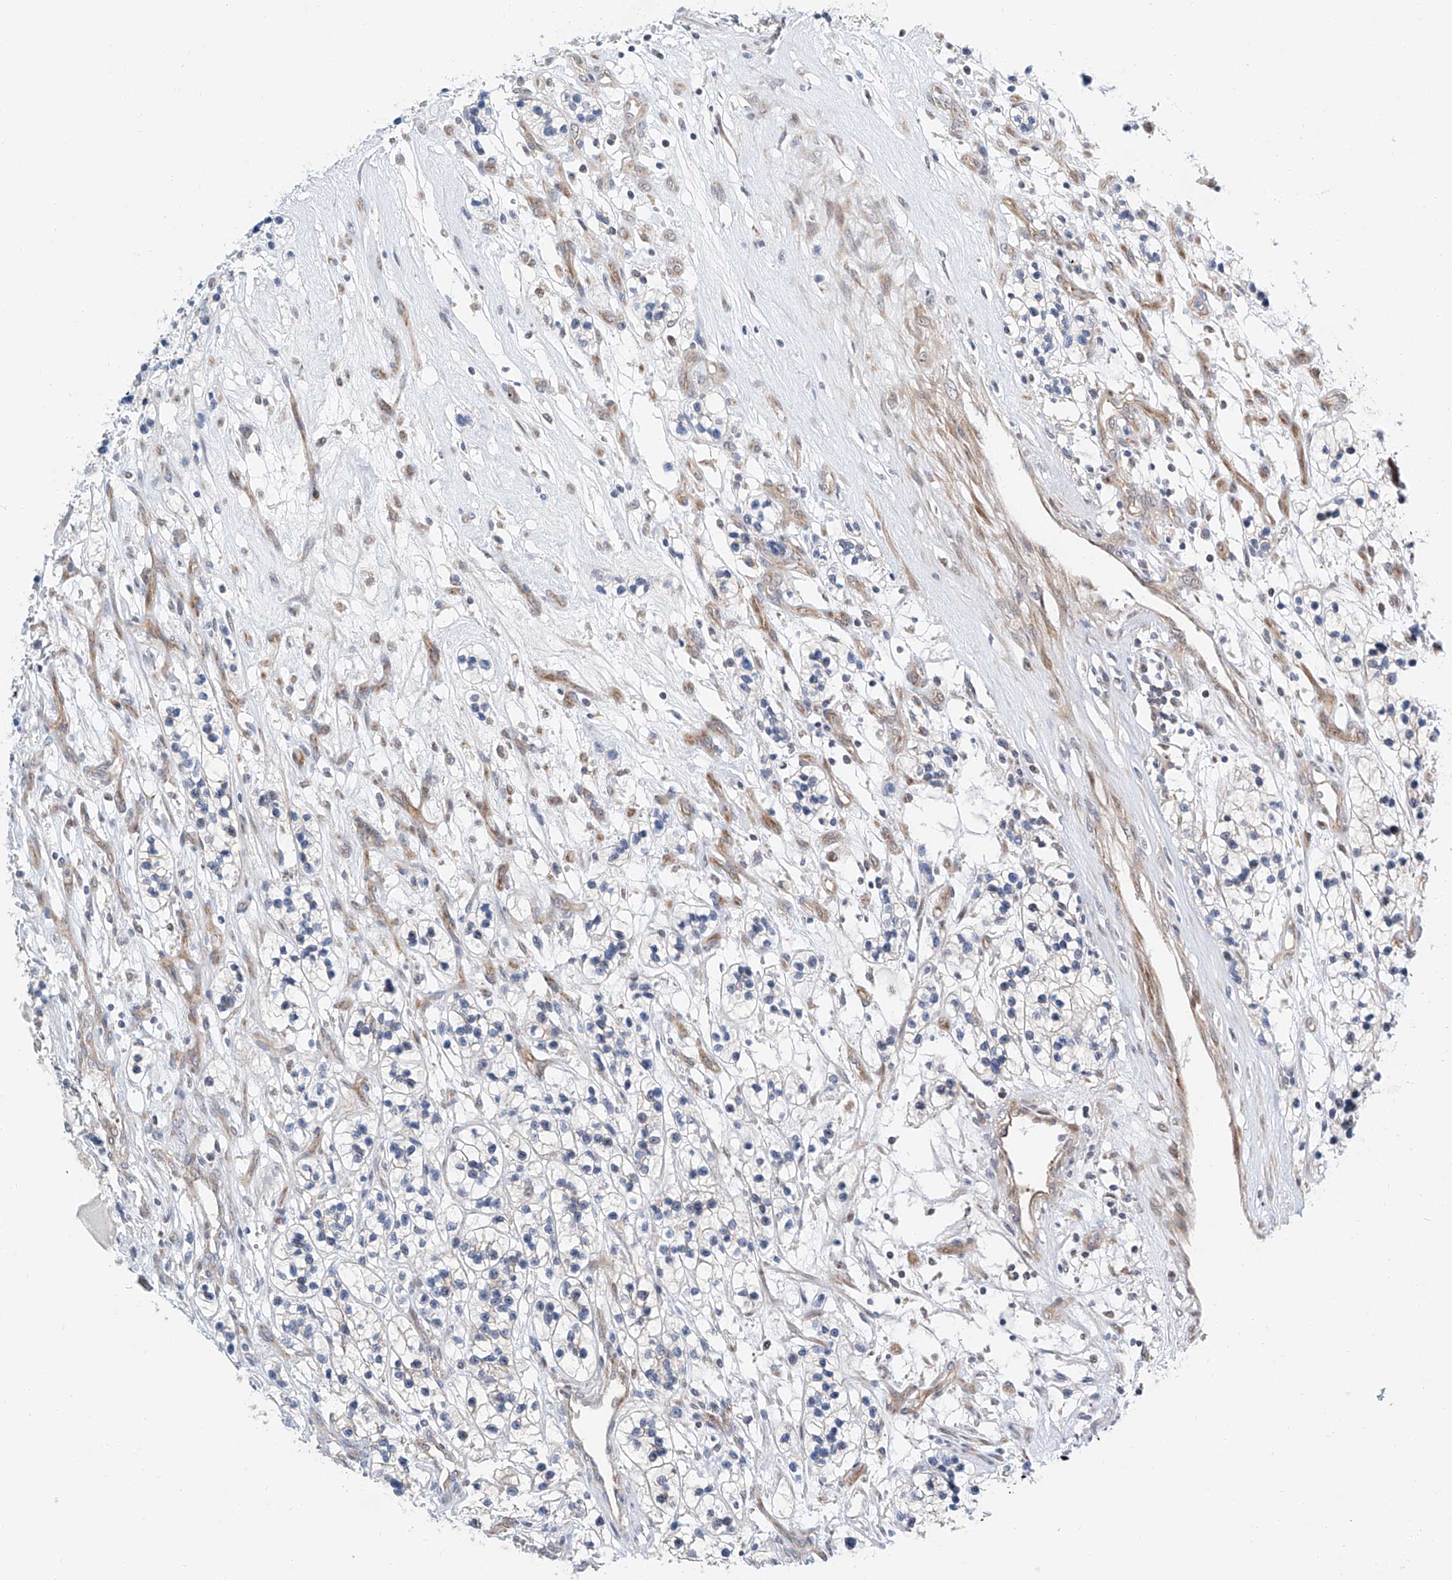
{"staining": {"intensity": "weak", "quantity": "<25%", "location": "cytoplasmic/membranous"}, "tissue": "renal cancer", "cell_type": "Tumor cells", "image_type": "cancer", "snomed": [{"axis": "morphology", "description": "Adenocarcinoma, NOS"}, {"axis": "topography", "description": "Kidney"}], "caption": "Tumor cells are negative for brown protein staining in adenocarcinoma (renal). Nuclei are stained in blue.", "gene": "CLDND1", "patient": {"sex": "female", "age": 57}}